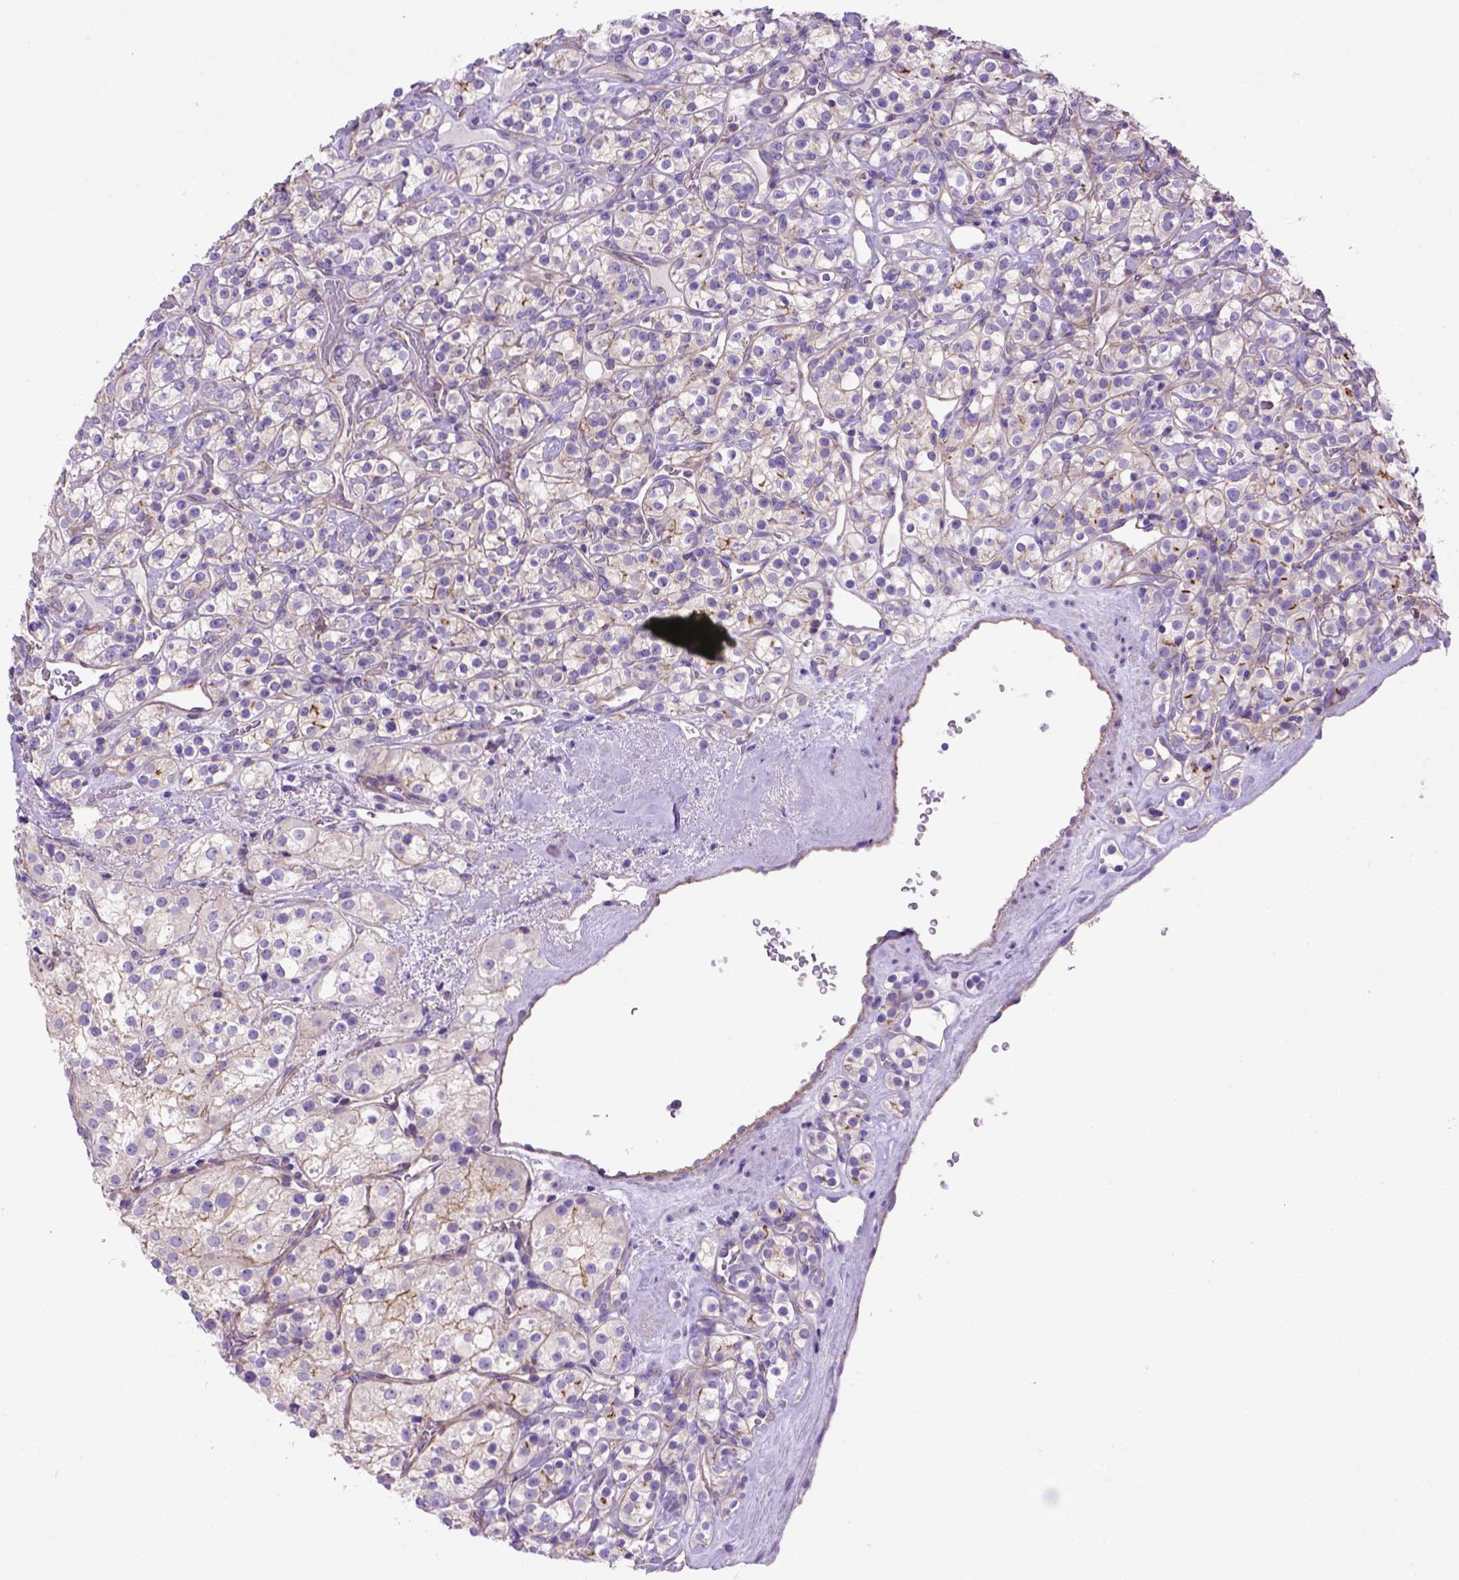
{"staining": {"intensity": "moderate", "quantity": "25%-75%", "location": "cytoplasmic/membranous"}, "tissue": "renal cancer", "cell_type": "Tumor cells", "image_type": "cancer", "snomed": [{"axis": "morphology", "description": "Adenocarcinoma, NOS"}, {"axis": "topography", "description": "Kidney"}], "caption": "Immunohistochemistry (IHC) of human renal adenocarcinoma displays medium levels of moderate cytoplasmic/membranous expression in approximately 25%-75% of tumor cells.", "gene": "PEX12", "patient": {"sex": "male", "age": 77}}